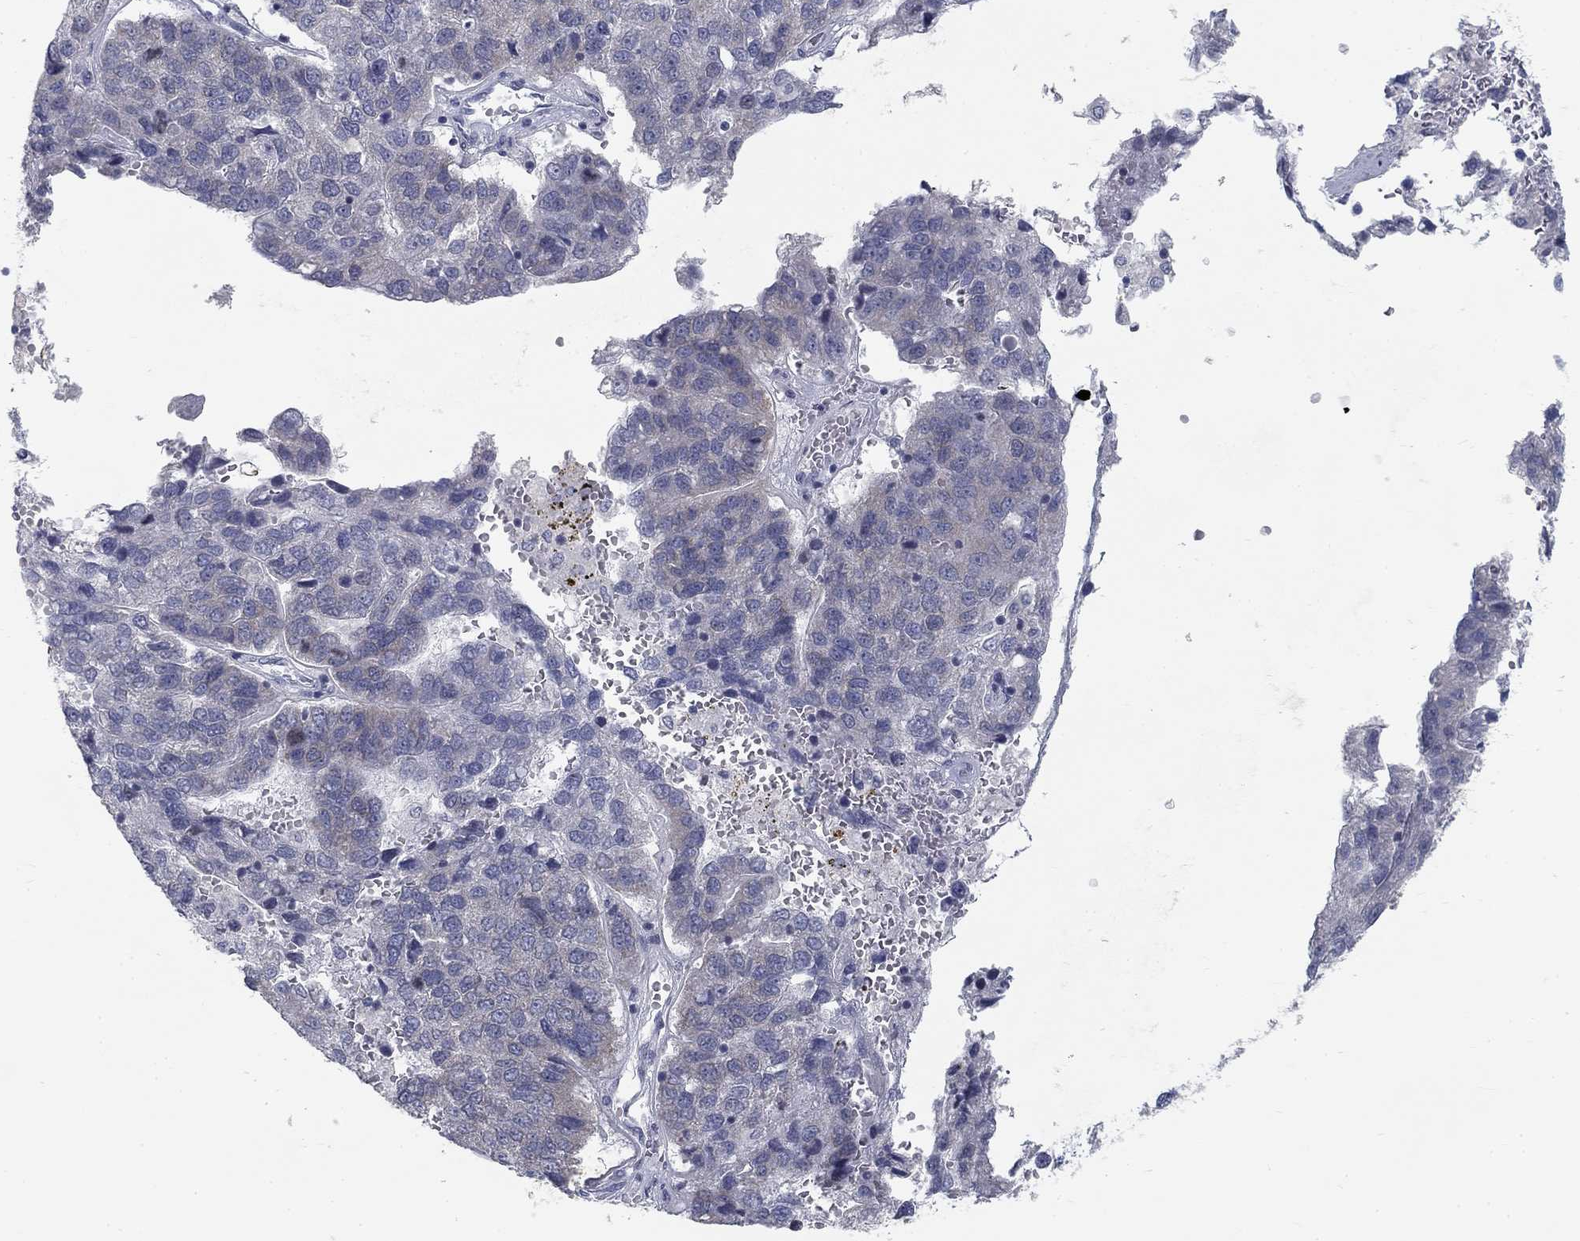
{"staining": {"intensity": "negative", "quantity": "none", "location": "none"}, "tissue": "pancreatic cancer", "cell_type": "Tumor cells", "image_type": "cancer", "snomed": [{"axis": "morphology", "description": "Adenocarcinoma, NOS"}, {"axis": "topography", "description": "Pancreas"}], "caption": "Immunohistochemistry image of human adenocarcinoma (pancreatic) stained for a protein (brown), which reveals no expression in tumor cells. (DAB (3,3'-diaminobenzidine) immunohistochemistry visualized using brightfield microscopy, high magnification).", "gene": "ATP1A3", "patient": {"sex": "female", "age": 61}}